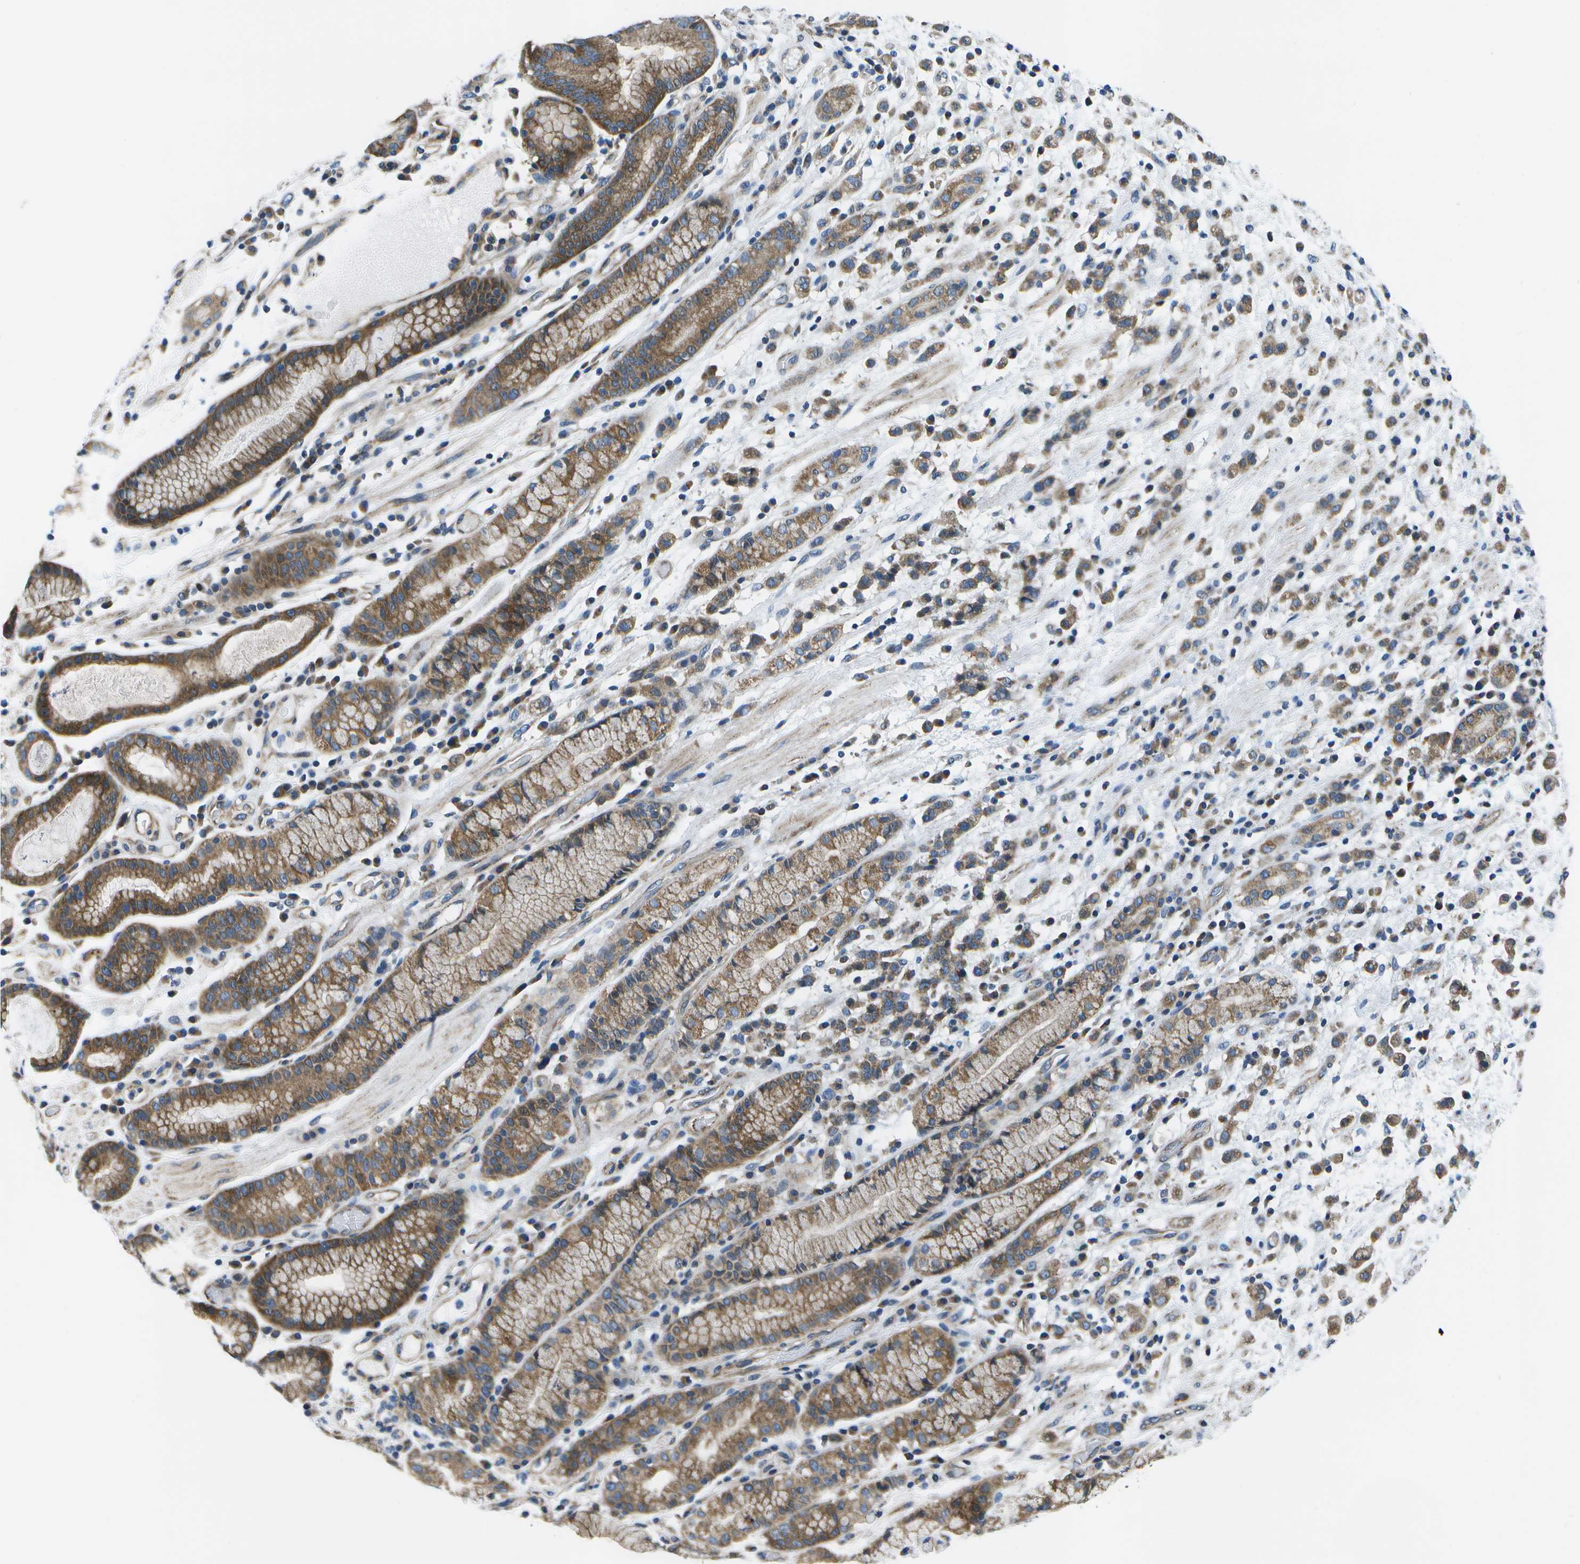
{"staining": {"intensity": "moderate", "quantity": ">75%", "location": "cytoplasmic/membranous"}, "tissue": "stomach cancer", "cell_type": "Tumor cells", "image_type": "cancer", "snomed": [{"axis": "morphology", "description": "Adenocarcinoma, NOS"}, {"axis": "topography", "description": "Stomach, lower"}], "caption": "This photomicrograph reveals immunohistochemistry staining of adenocarcinoma (stomach), with medium moderate cytoplasmic/membranous positivity in about >75% of tumor cells.", "gene": "MVK", "patient": {"sex": "male", "age": 88}}